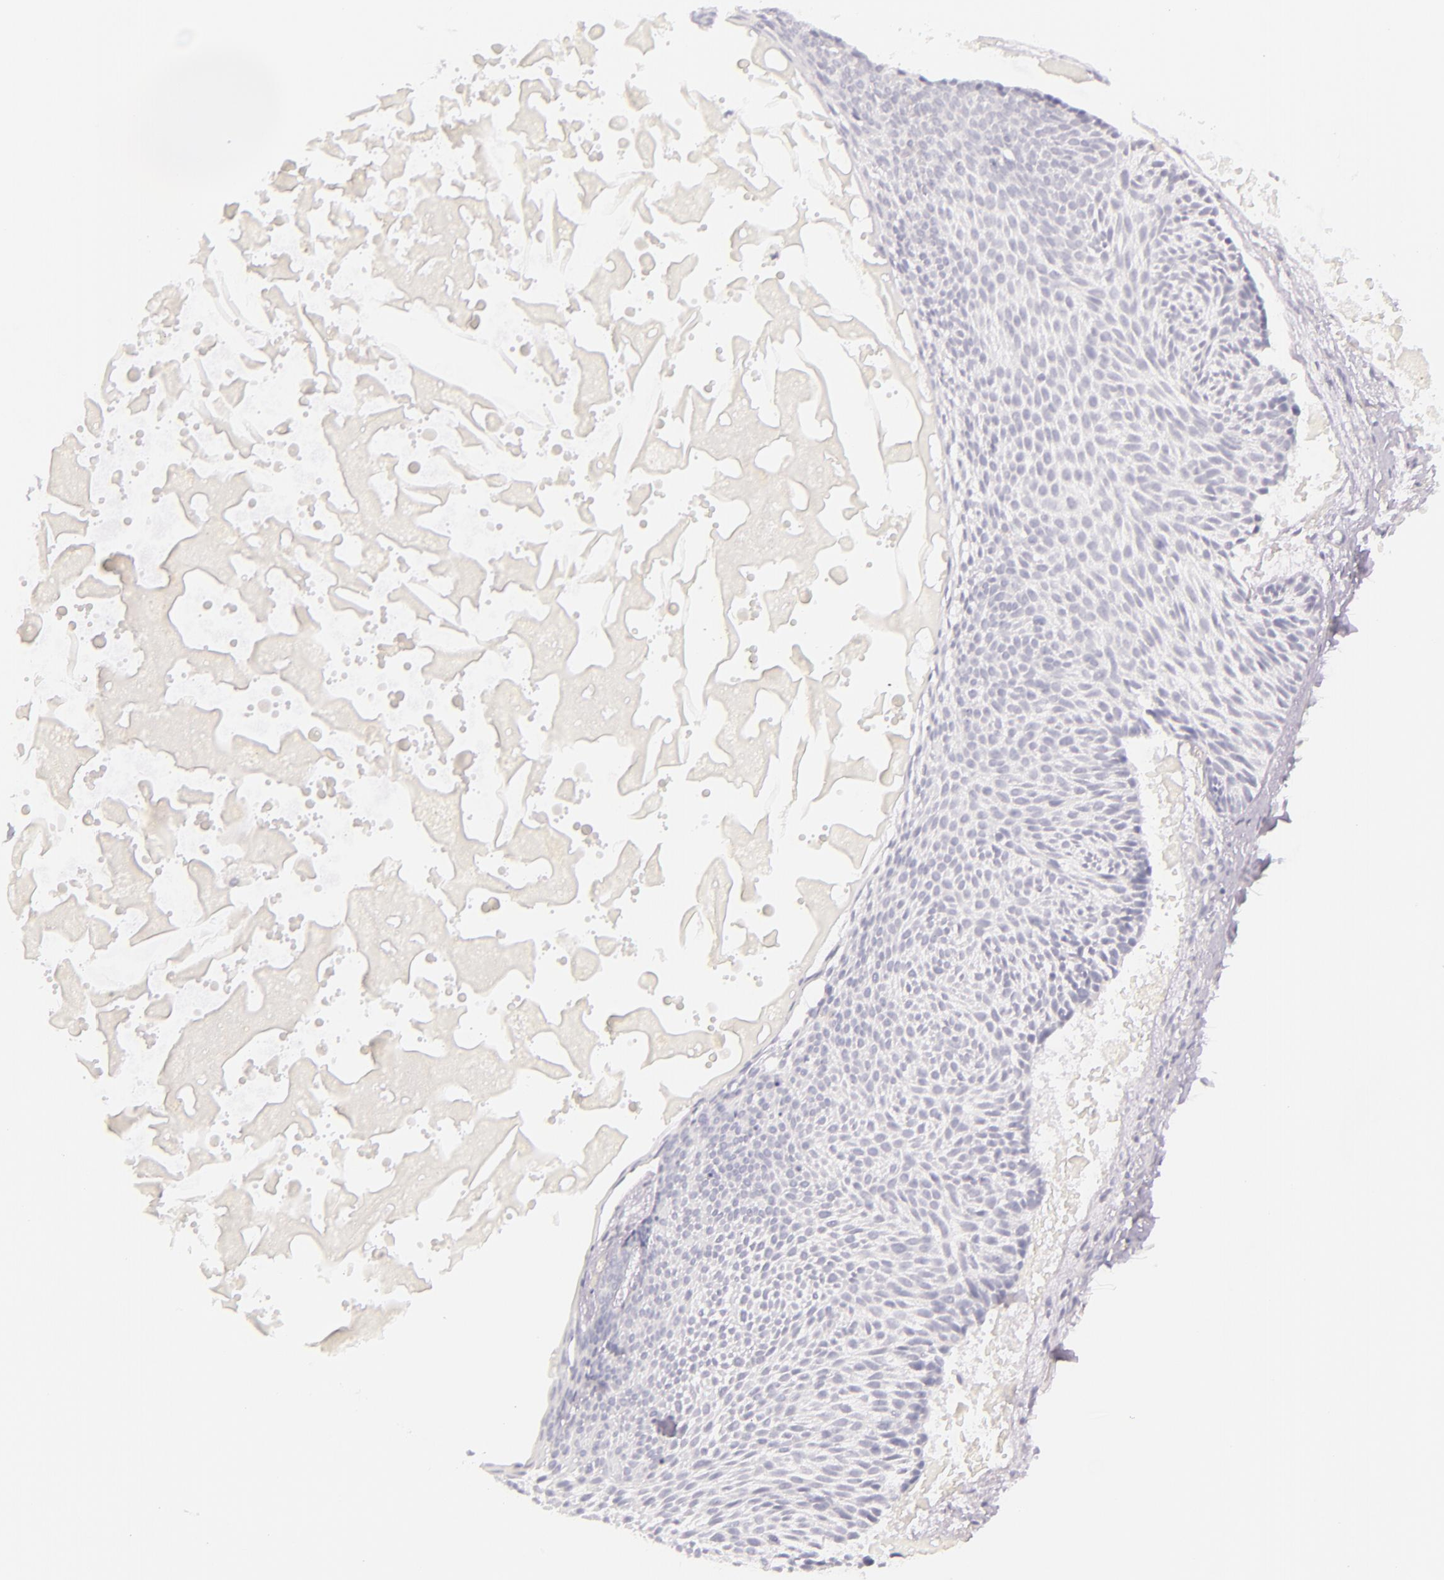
{"staining": {"intensity": "negative", "quantity": "none", "location": "none"}, "tissue": "skin cancer", "cell_type": "Tumor cells", "image_type": "cancer", "snomed": [{"axis": "morphology", "description": "Basal cell carcinoma"}, {"axis": "topography", "description": "Skin"}], "caption": "The histopathology image displays no significant positivity in tumor cells of skin cancer.", "gene": "CBS", "patient": {"sex": "male", "age": 84}}